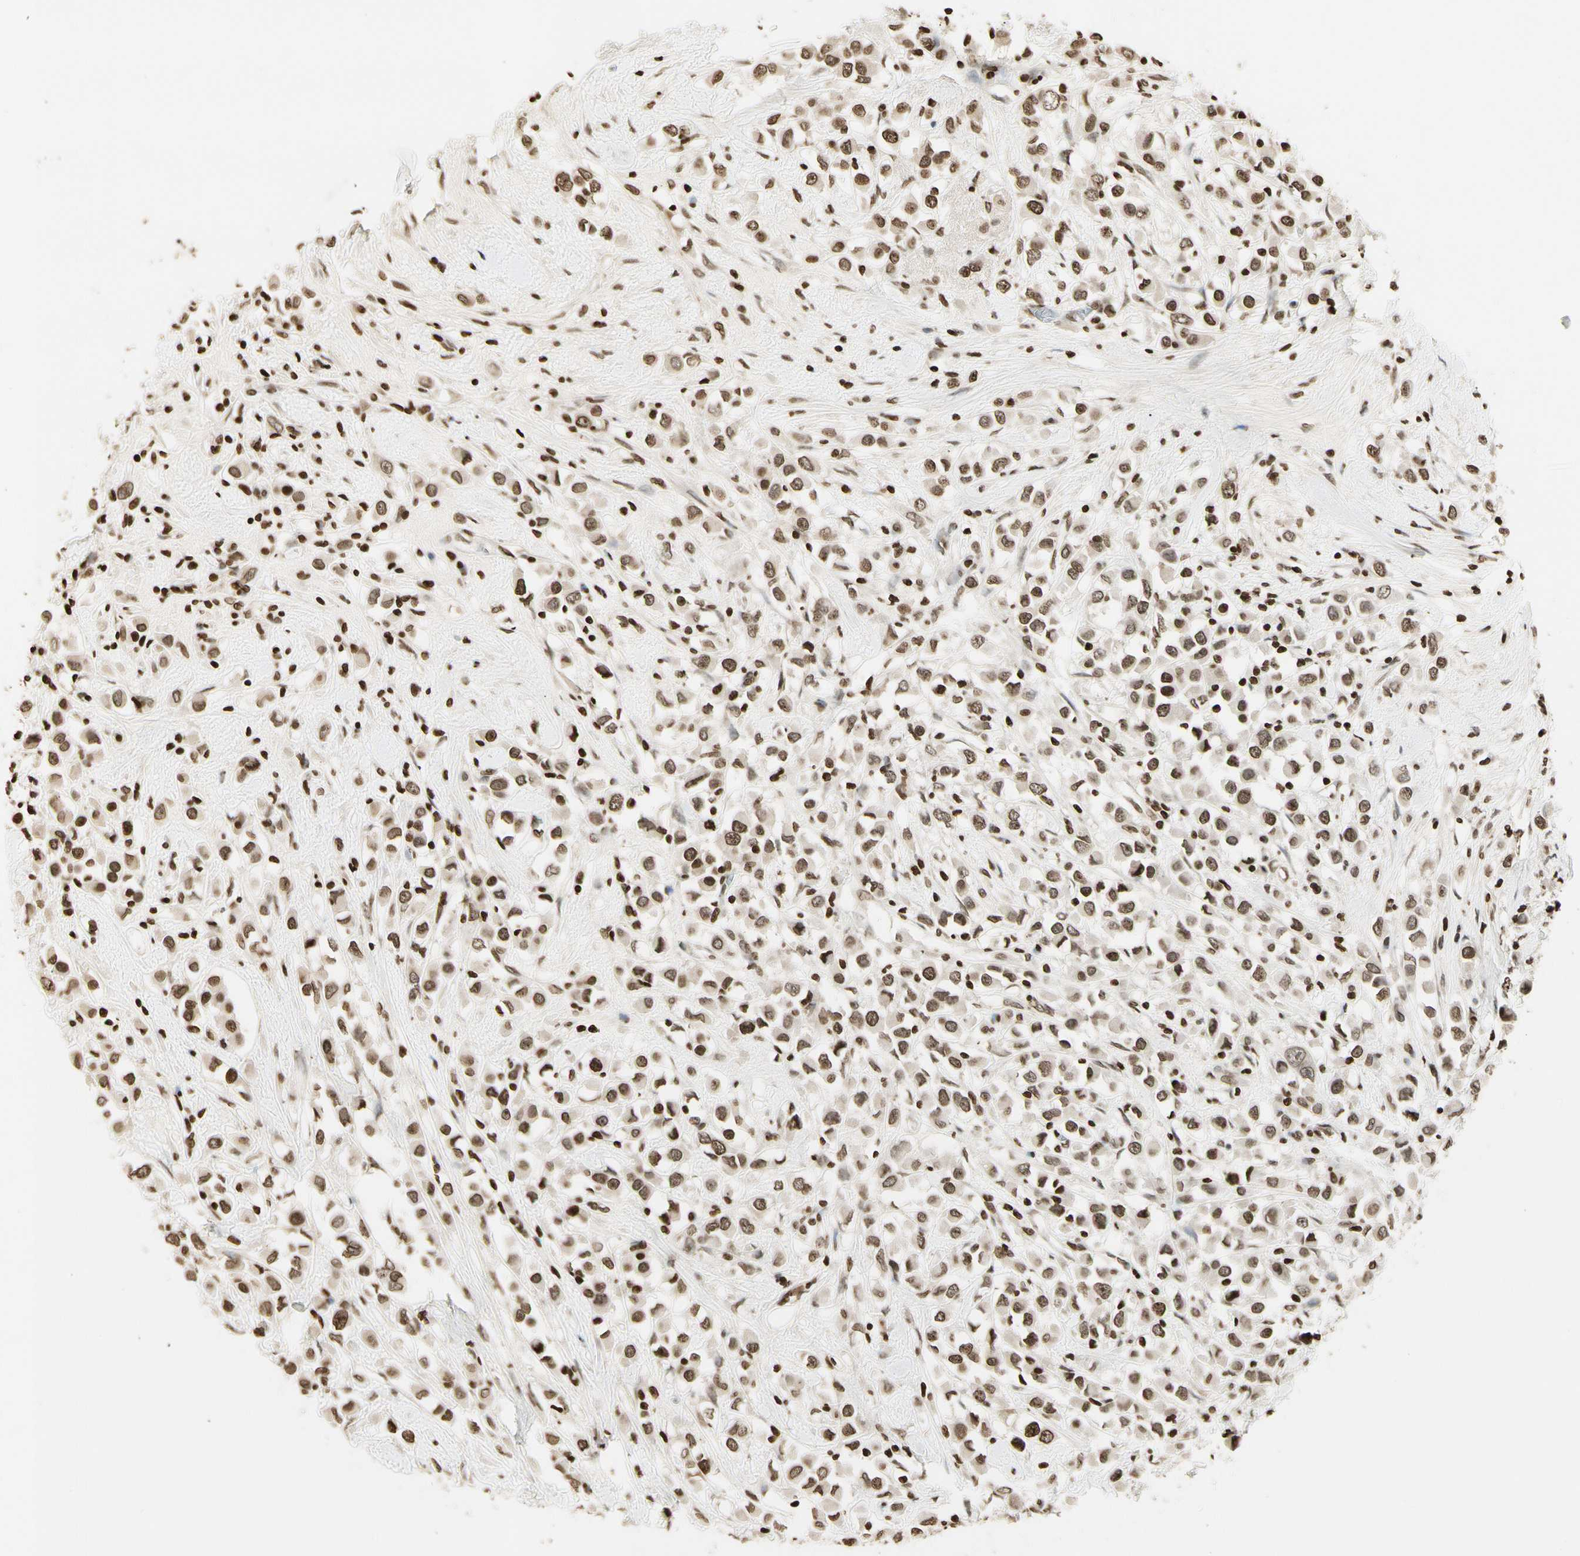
{"staining": {"intensity": "moderate", "quantity": ">75%", "location": "nuclear"}, "tissue": "breast cancer", "cell_type": "Tumor cells", "image_type": "cancer", "snomed": [{"axis": "morphology", "description": "Duct carcinoma"}, {"axis": "topography", "description": "Breast"}], "caption": "A brown stain highlights moderate nuclear positivity of a protein in breast cancer tumor cells.", "gene": "RORA", "patient": {"sex": "female", "age": 61}}